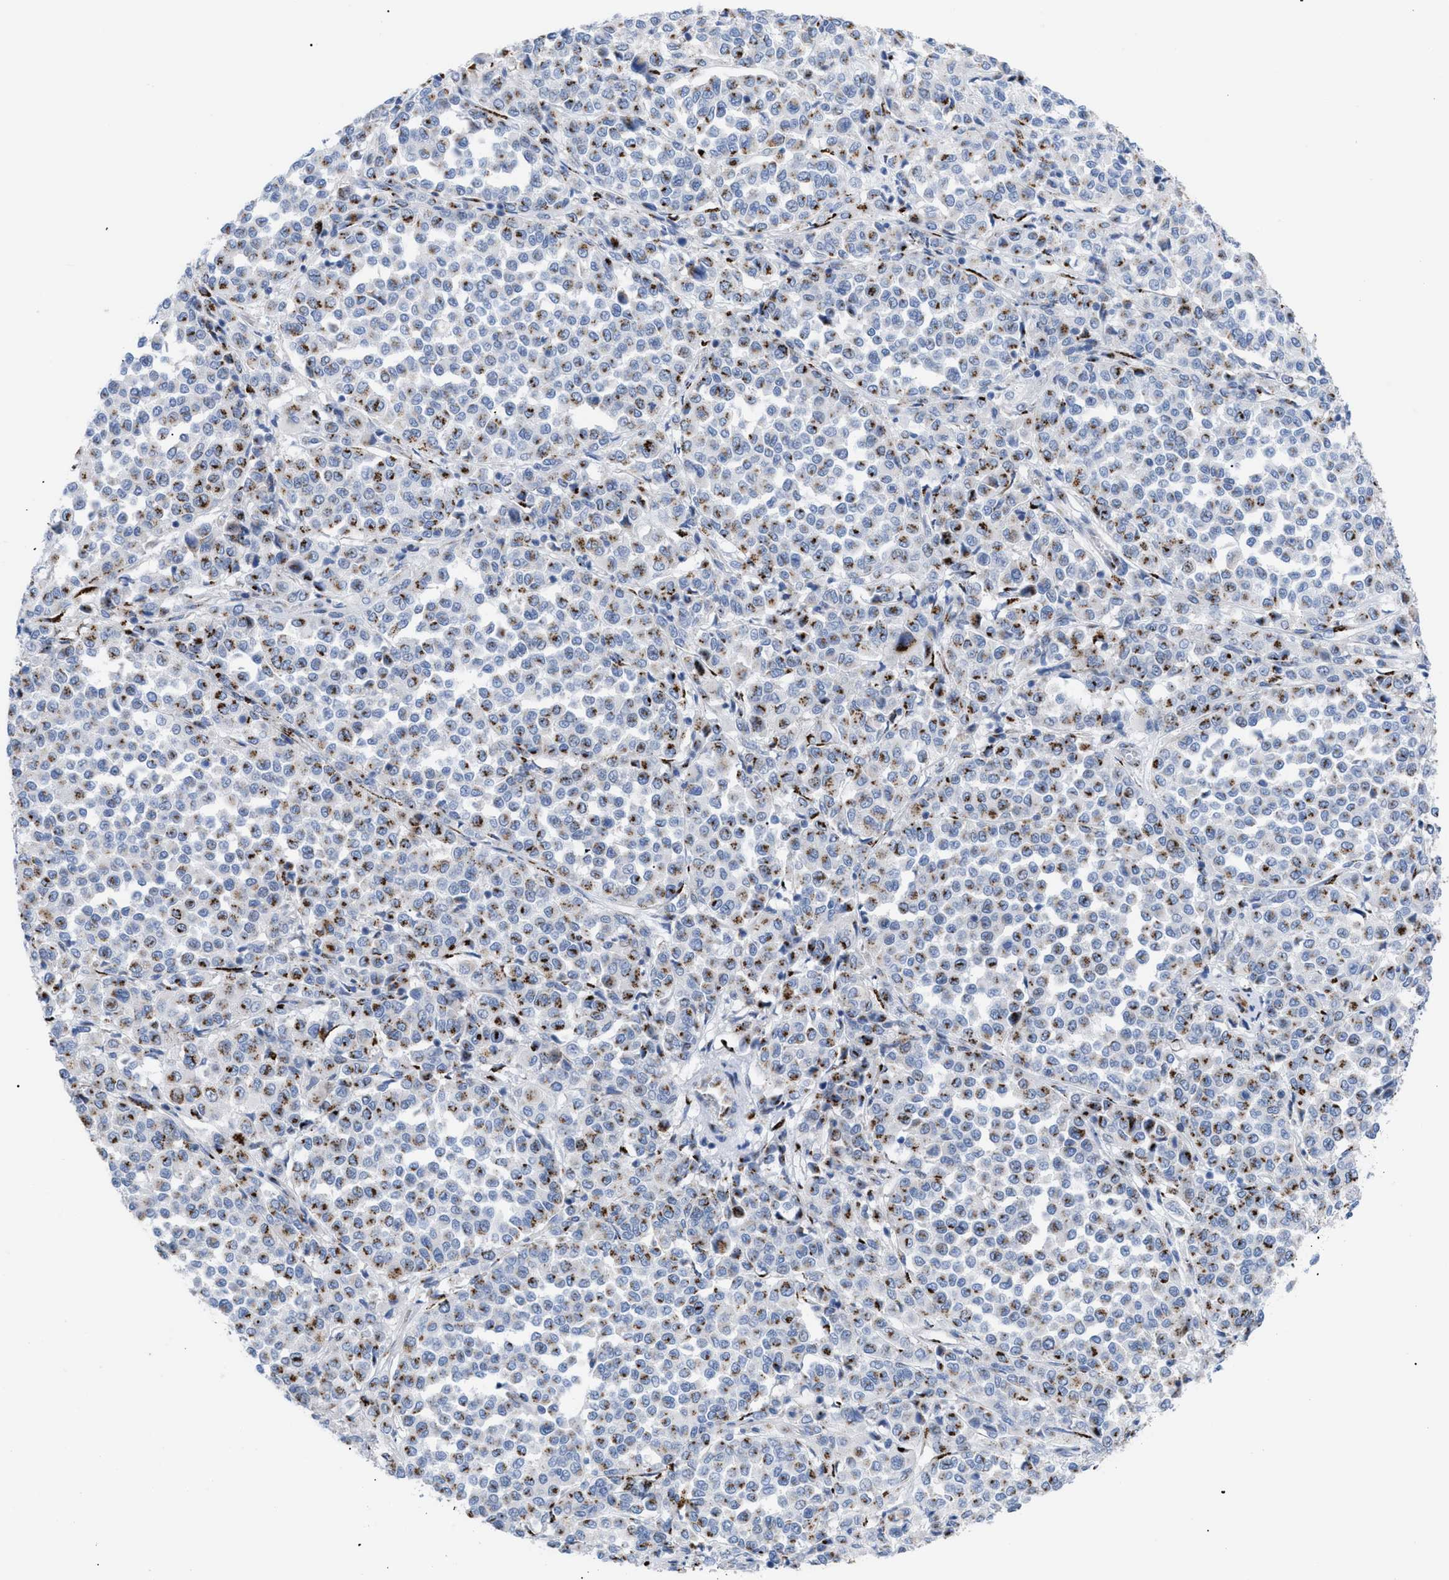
{"staining": {"intensity": "moderate", "quantity": "25%-75%", "location": "cytoplasmic/membranous"}, "tissue": "melanoma", "cell_type": "Tumor cells", "image_type": "cancer", "snomed": [{"axis": "morphology", "description": "Malignant melanoma, Metastatic site"}, {"axis": "topography", "description": "Pancreas"}], "caption": "Melanoma was stained to show a protein in brown. There is medium levels of moderate cytoplasmic/membranous positivity in about 25%-75% of tumor cells. The protein is shown in brown color, while the nuclei are stained blue.", "gene": "TMEM17", "patient": {"sex": "female", "age": 30}}